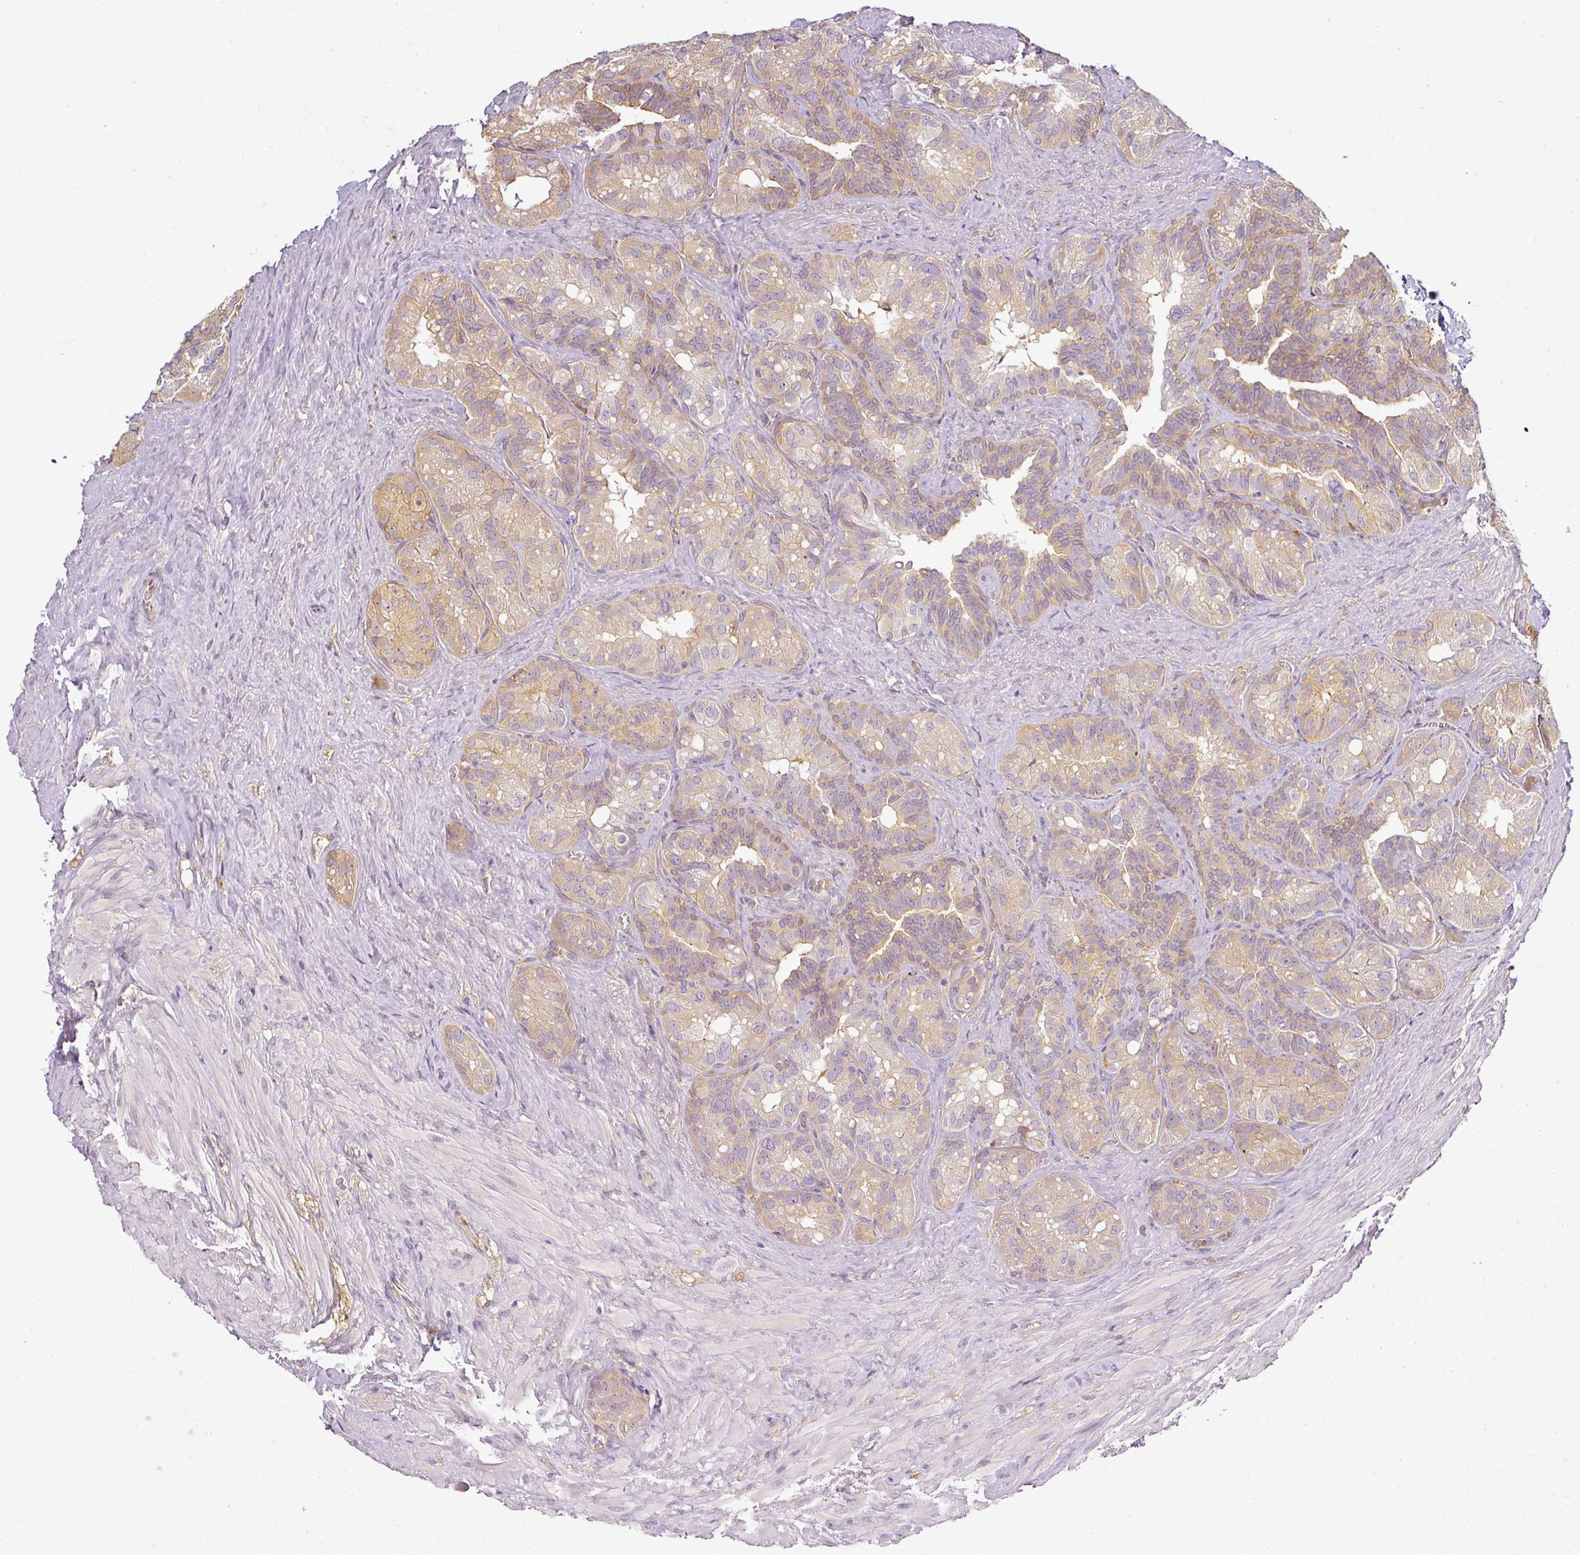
{"staining": {"intensity": "weak", "quantity": "25%-75%", "location": "cytoplasmic/membranous"}, "tissue": "seminal vesicle", "cell_type": "Glandular cells", "image_type": "normal", "snomed": [{"axis": "morphology", "description": "Normal tissue, NOS"}, {"axis": "topography", "description": "Seminal veicle"}], "caption": "Immunohistochemistry of benign seminal vesicle shows low levels of weak cytoplasmic/membranous staining in about 25%-75% of glandular cells. The protein is stained brown, and the nuclei are stained in blue (DAB (3,3'-diaminobenzidine) IHC with brightfield microscopy, high magnification).", "gene": "ANKRD18A", "patient": {"sex": "male", "age": 60}}